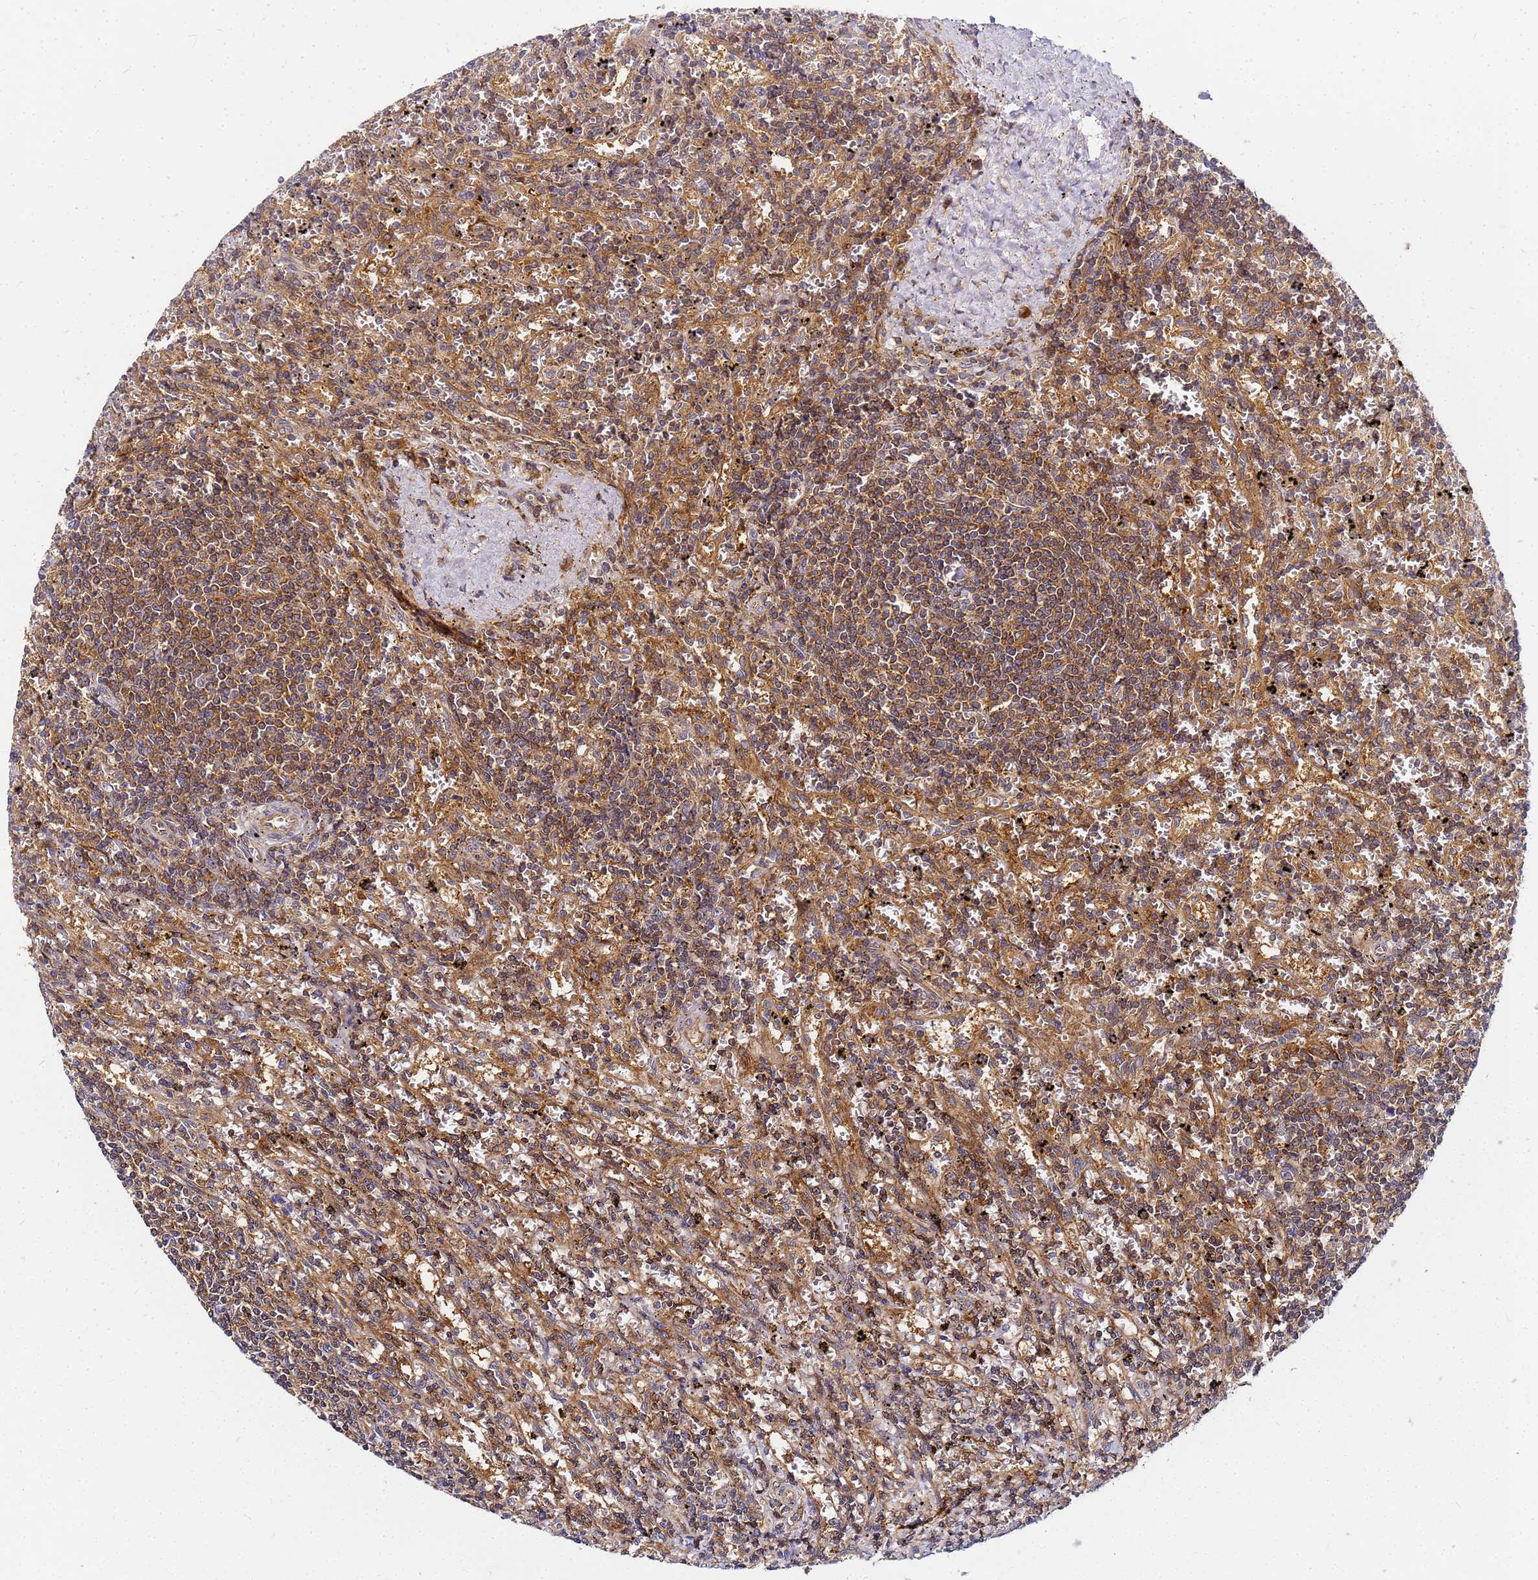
{"staining": {"intensity": "moderate", "quantity": ">75%", "location": "cytoplasmic/membranous"}, "tissue": "lymphoma", "cell_type": "Tumor cells", "image_type": "cancer", "snomed": [{"axis": "morphology", "description": "Malignant lymphoma, non-Hodgkin's type, Low grade"}, {"axis": "topography", "description": "Spleen"}], "caption": "The photomicrograph demonstrates staining of malignant lymphoma, non-Hodgkin's type (low-grade), revealing moderate cytoplasmic/membranous protein expression (brown color) within tumor cells. (Brightfield microscopy of DAB IHC at high magnification).", "gene": "CHM", "patient": {"sex": "male", "age": 76}}